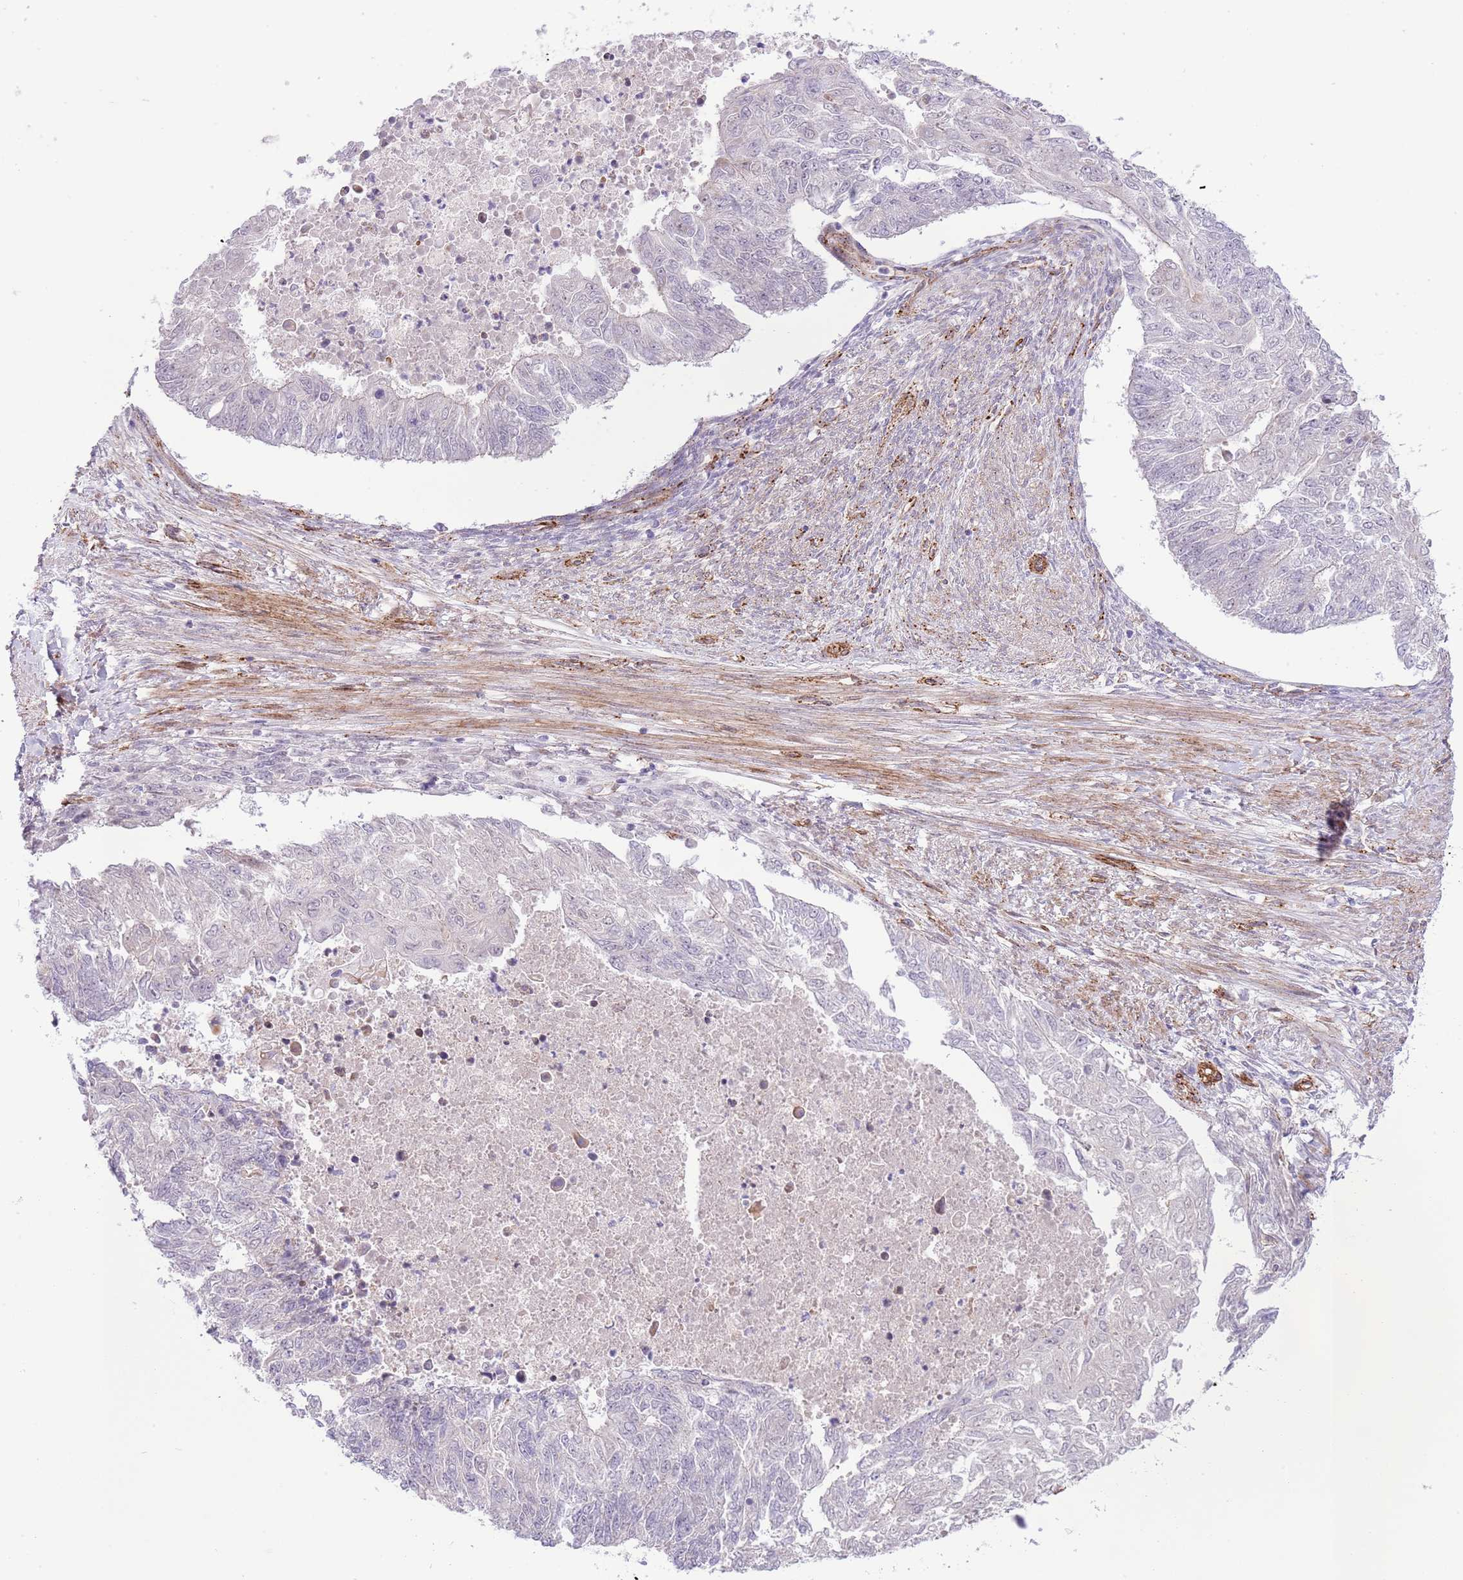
{"staining": {"intensity": "negative", "quantity": "none", "location": "none"}, "tissue": "endometrial cancer", "cell_type": "Tumor cells", "image_type": "cancer", "snomed": [{"axis": "morphology", "description": "Adenocarcinoma, NOS"}, {"axis": "topography", "description": "Endometrium"}], "caption": "High magnification brightfield microscopy of endometrial cancer stained with DAB (3,3'-diaminobenzidine) (brown) and counterstained with hematoxylin (blue): tumor cells show no significant staining.", "gene": "NEK3", "patient": {"sex": "female", "age": 32}}